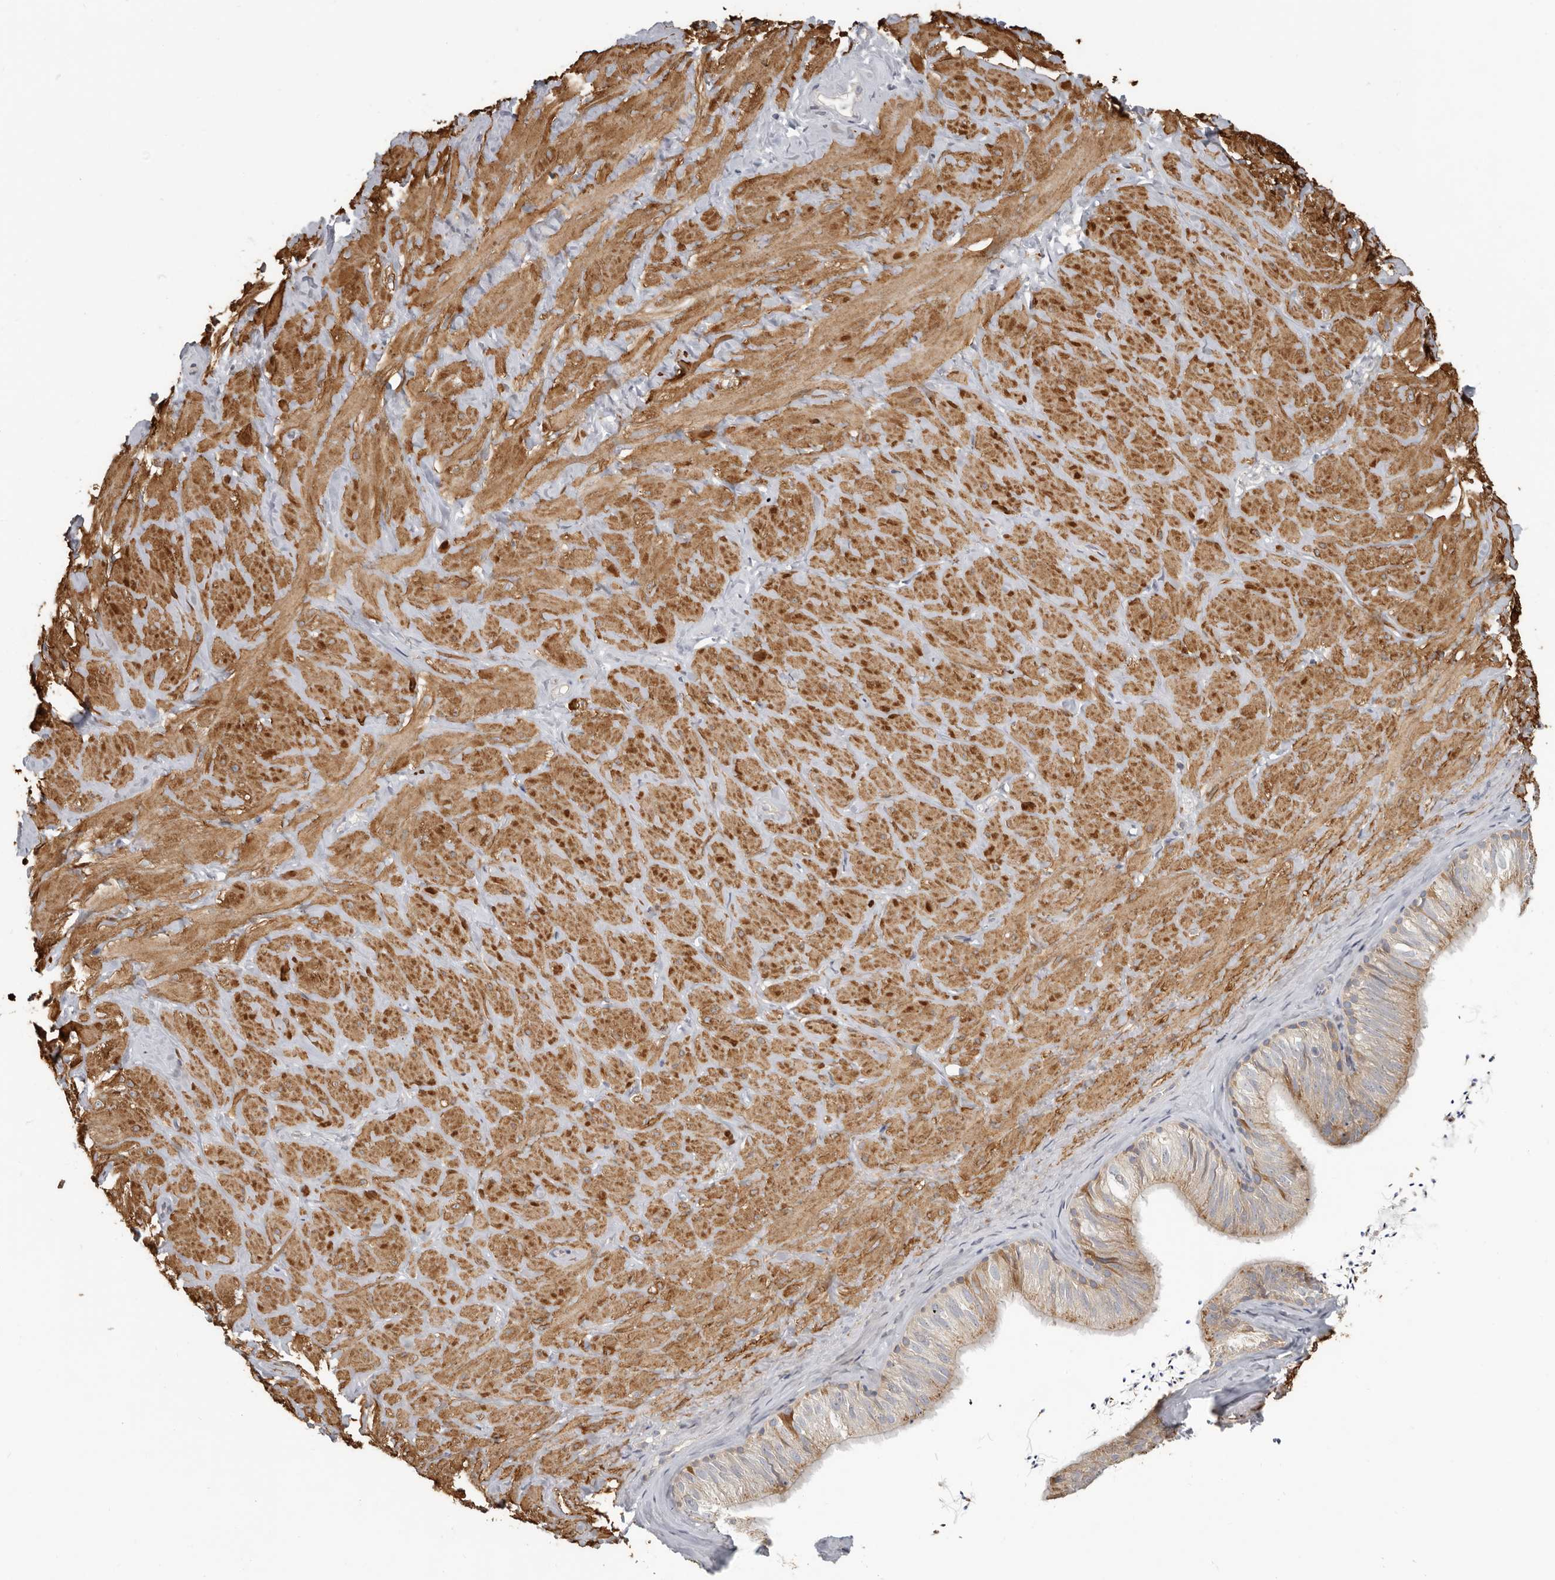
{"staining": {"intensity": "weak", "quantity": "<25%", "location": "cytoplasmic/membranous"}, "tissue": "adipose tissue", "cell_type": "Adipocytes", "image_type": "normal", "snomed": [{"axis": "morphology", "description": "Normal tissue, NOS"}, {"axis": "topography", "description": "Adipose tissue"}, {"axis": "topography", "description": "Vascular tissue"}, {"axis": "topography", "description": "Peripheral nerve tissue"}], "caption": "Immunohistochemistry (IHC) micrograph of normal adipose tissue stained for a protein (brown), which displays no positivity in adipocytes. The staining is performed using DAB brown chromogen with nuclei counter-stained in using hematoxylin.", "gene": "UNK", "patient": {"sex": "male", "age": 25}}